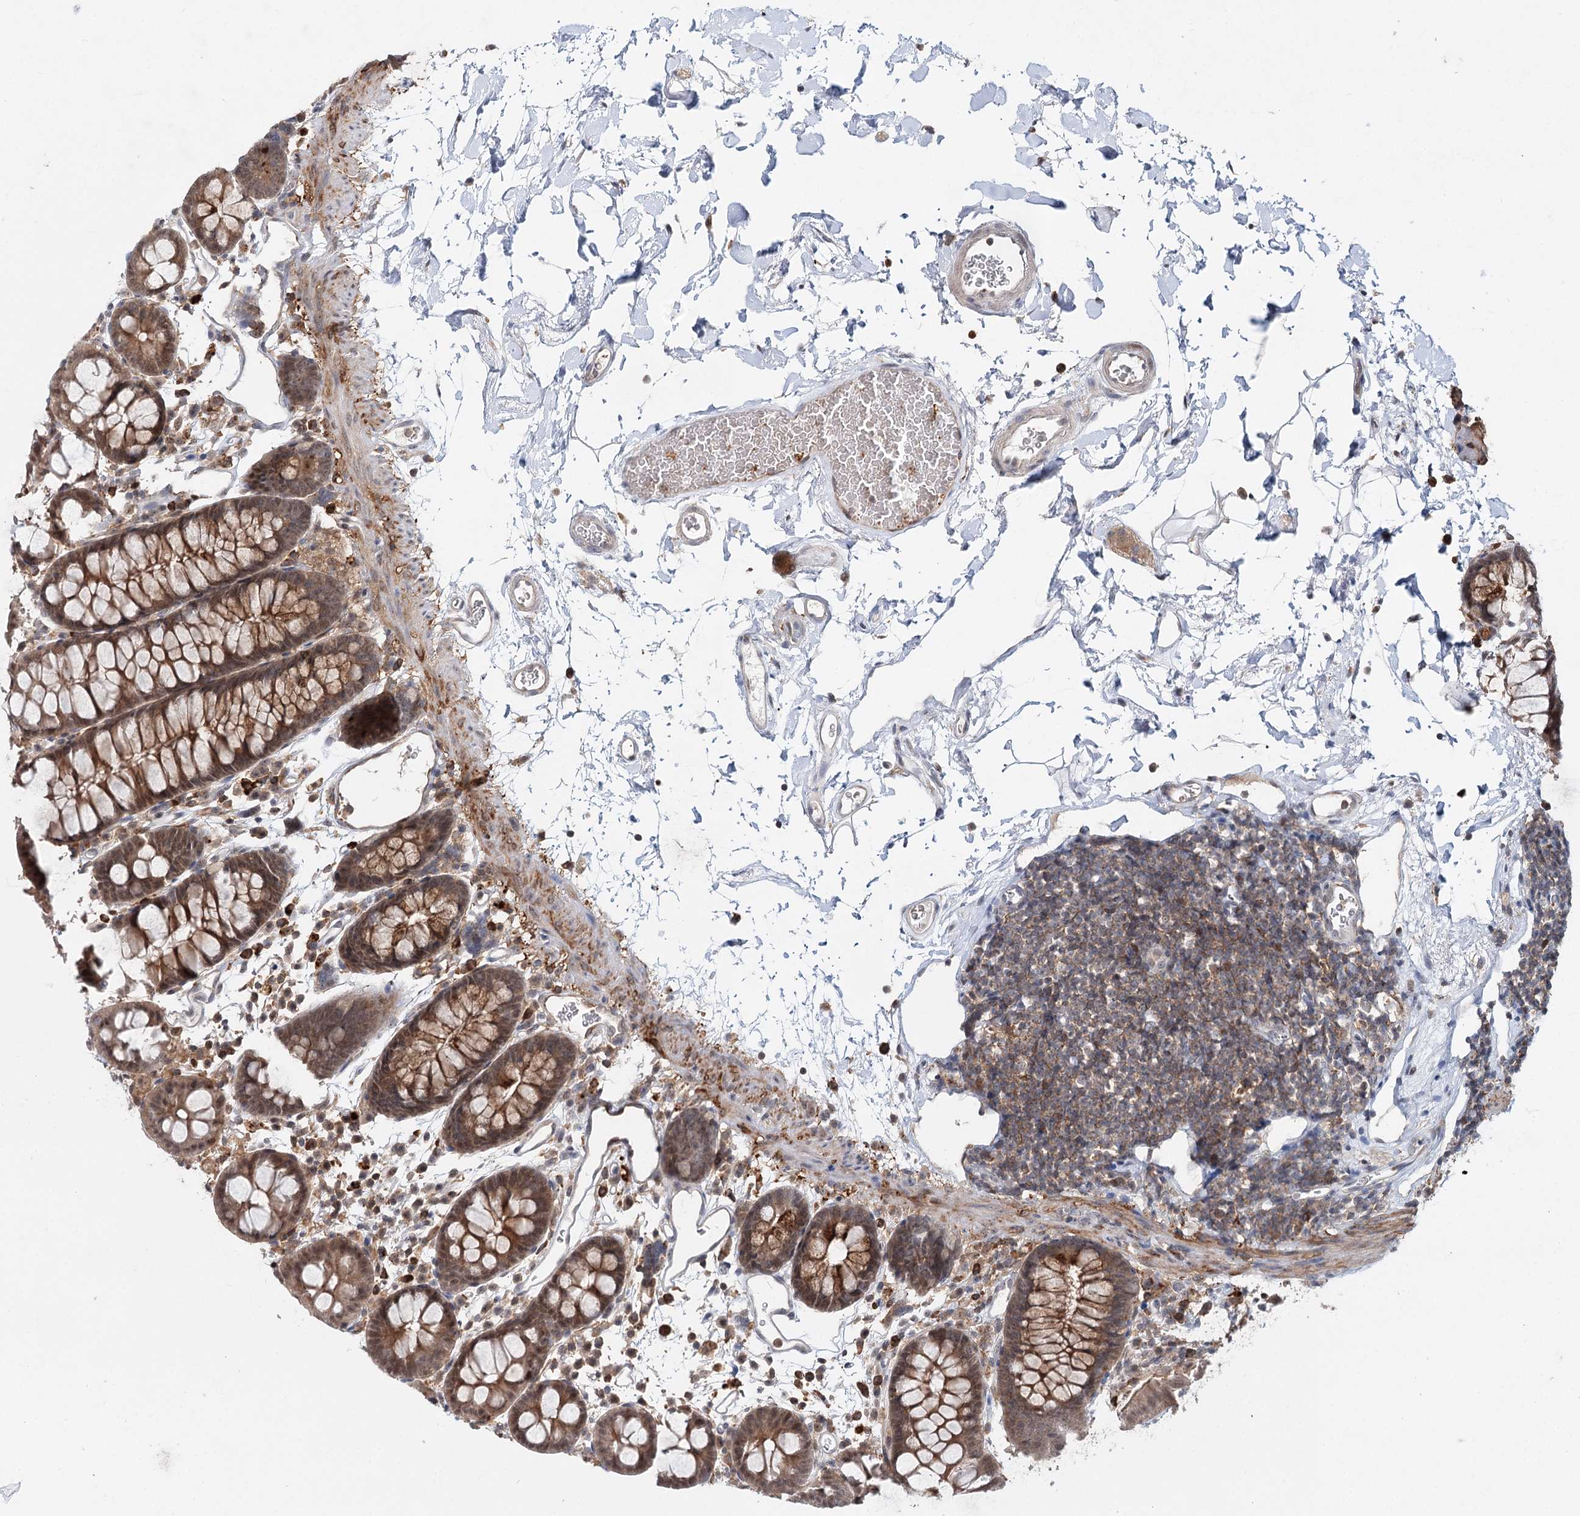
{"staining": {"intensity": "weak", "quantity": "<25%", "location": "cytoplasmic/membranous"}, "tissue": "colon", "cell_type": "Endothelial cells", "image_type": "normal", "snomed": [{"axis": "morphology", "description": "Normal tissue, NOS"}, {"axis": "topography", "description": "Colon"}], "caption": "IHC micrograph of benign colon stained for a protein (brown), which reveals no staining in endothelial cells. (DAB IHC, high magnification).", "gene": "WDR44", "patient": {"sex": "male", "age": 75}}